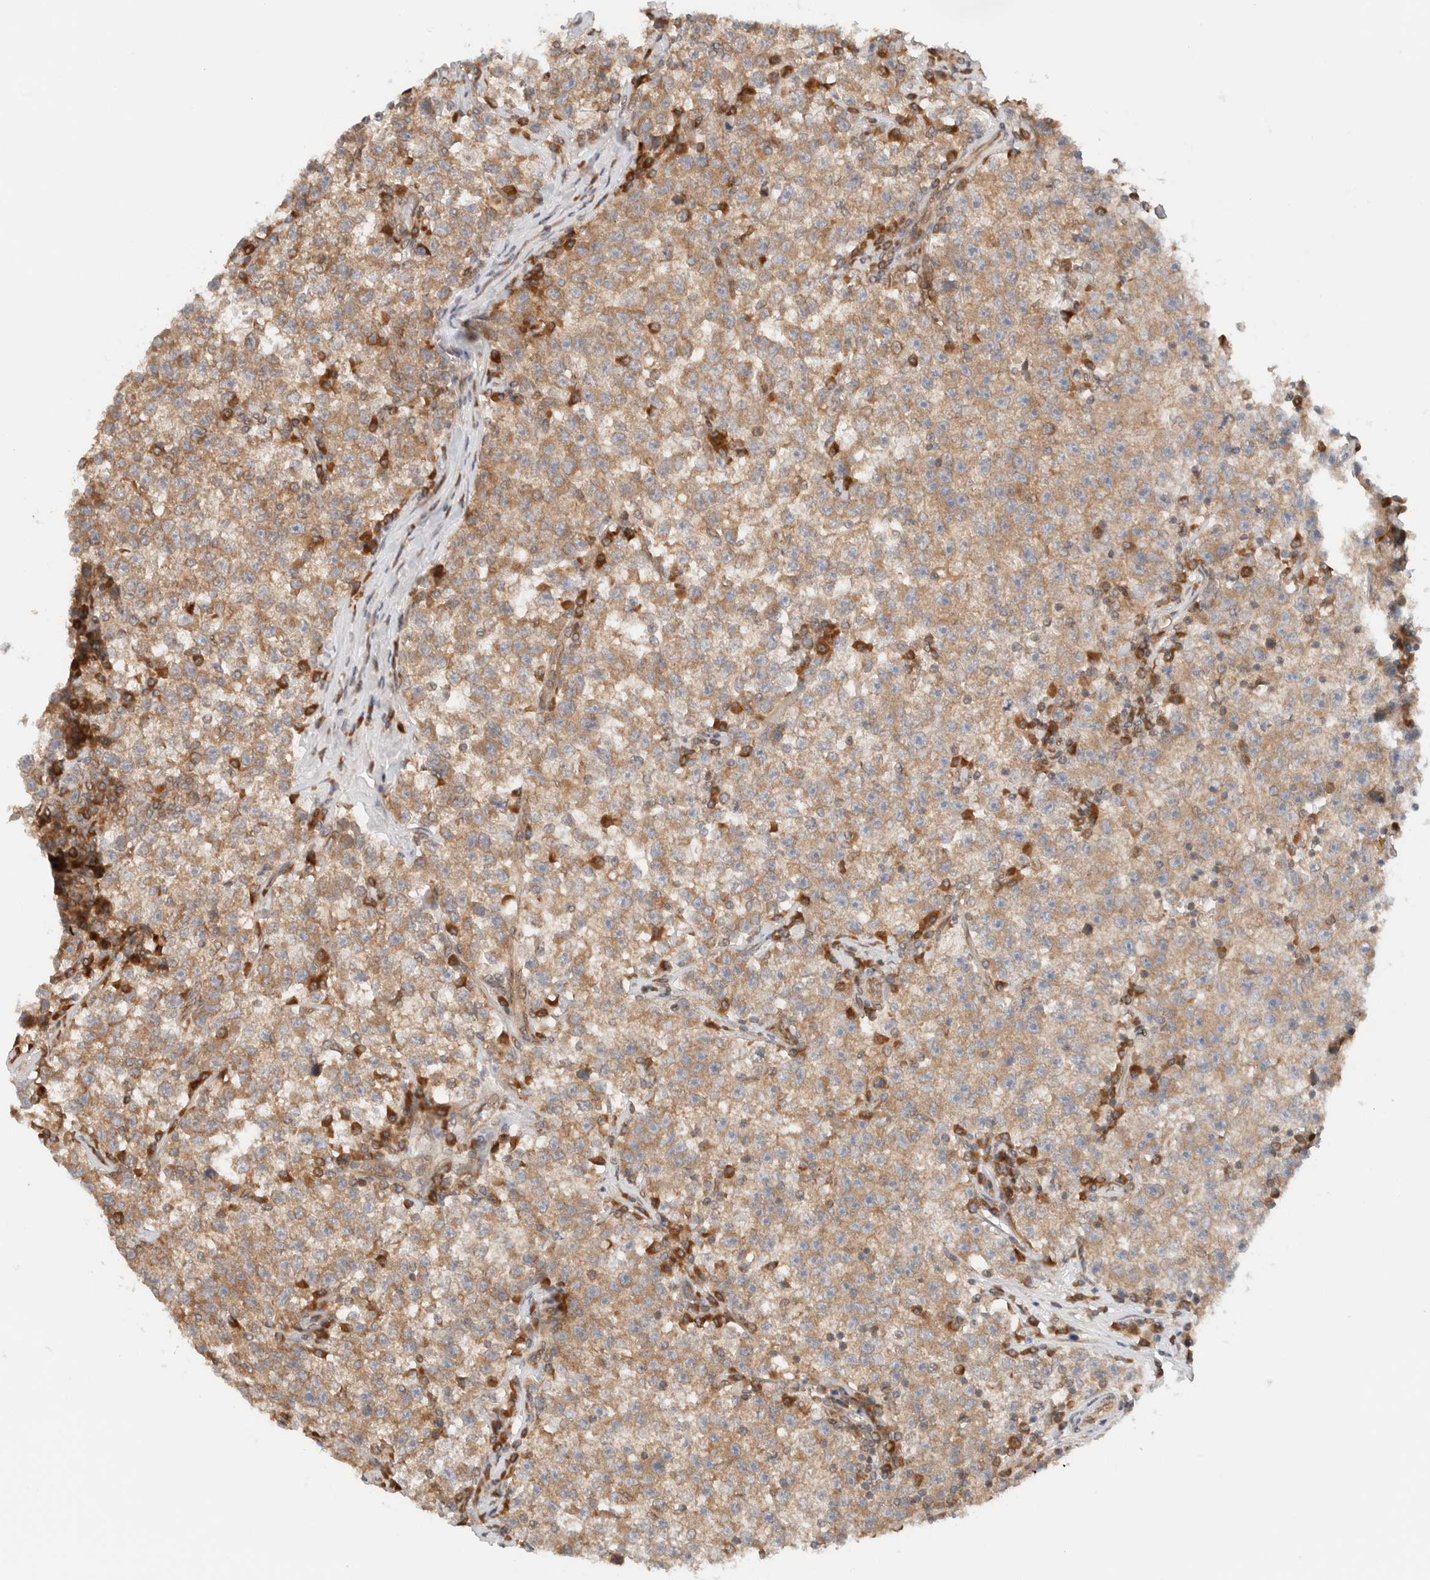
{"staining": {"intensity": "moderate", "quantity": ">75%", "location": "cytoplasmic/membranous"}, "tissue": "testis cancer", "cell_type": "Tumor cells", "image_type": "cancer", "snomed": [{"axis": "morphology", "description": "Seminoma, NOS"}, {"axis": "topography", "description": "Testis"}], "caption": "Moderate cytoplasmic/membranous protein positivity is identified in approximately >75% of tumor cells in testis cancer.", "gene": "ARFGEF2", "patient": {"sex": "male", "age": 22}}